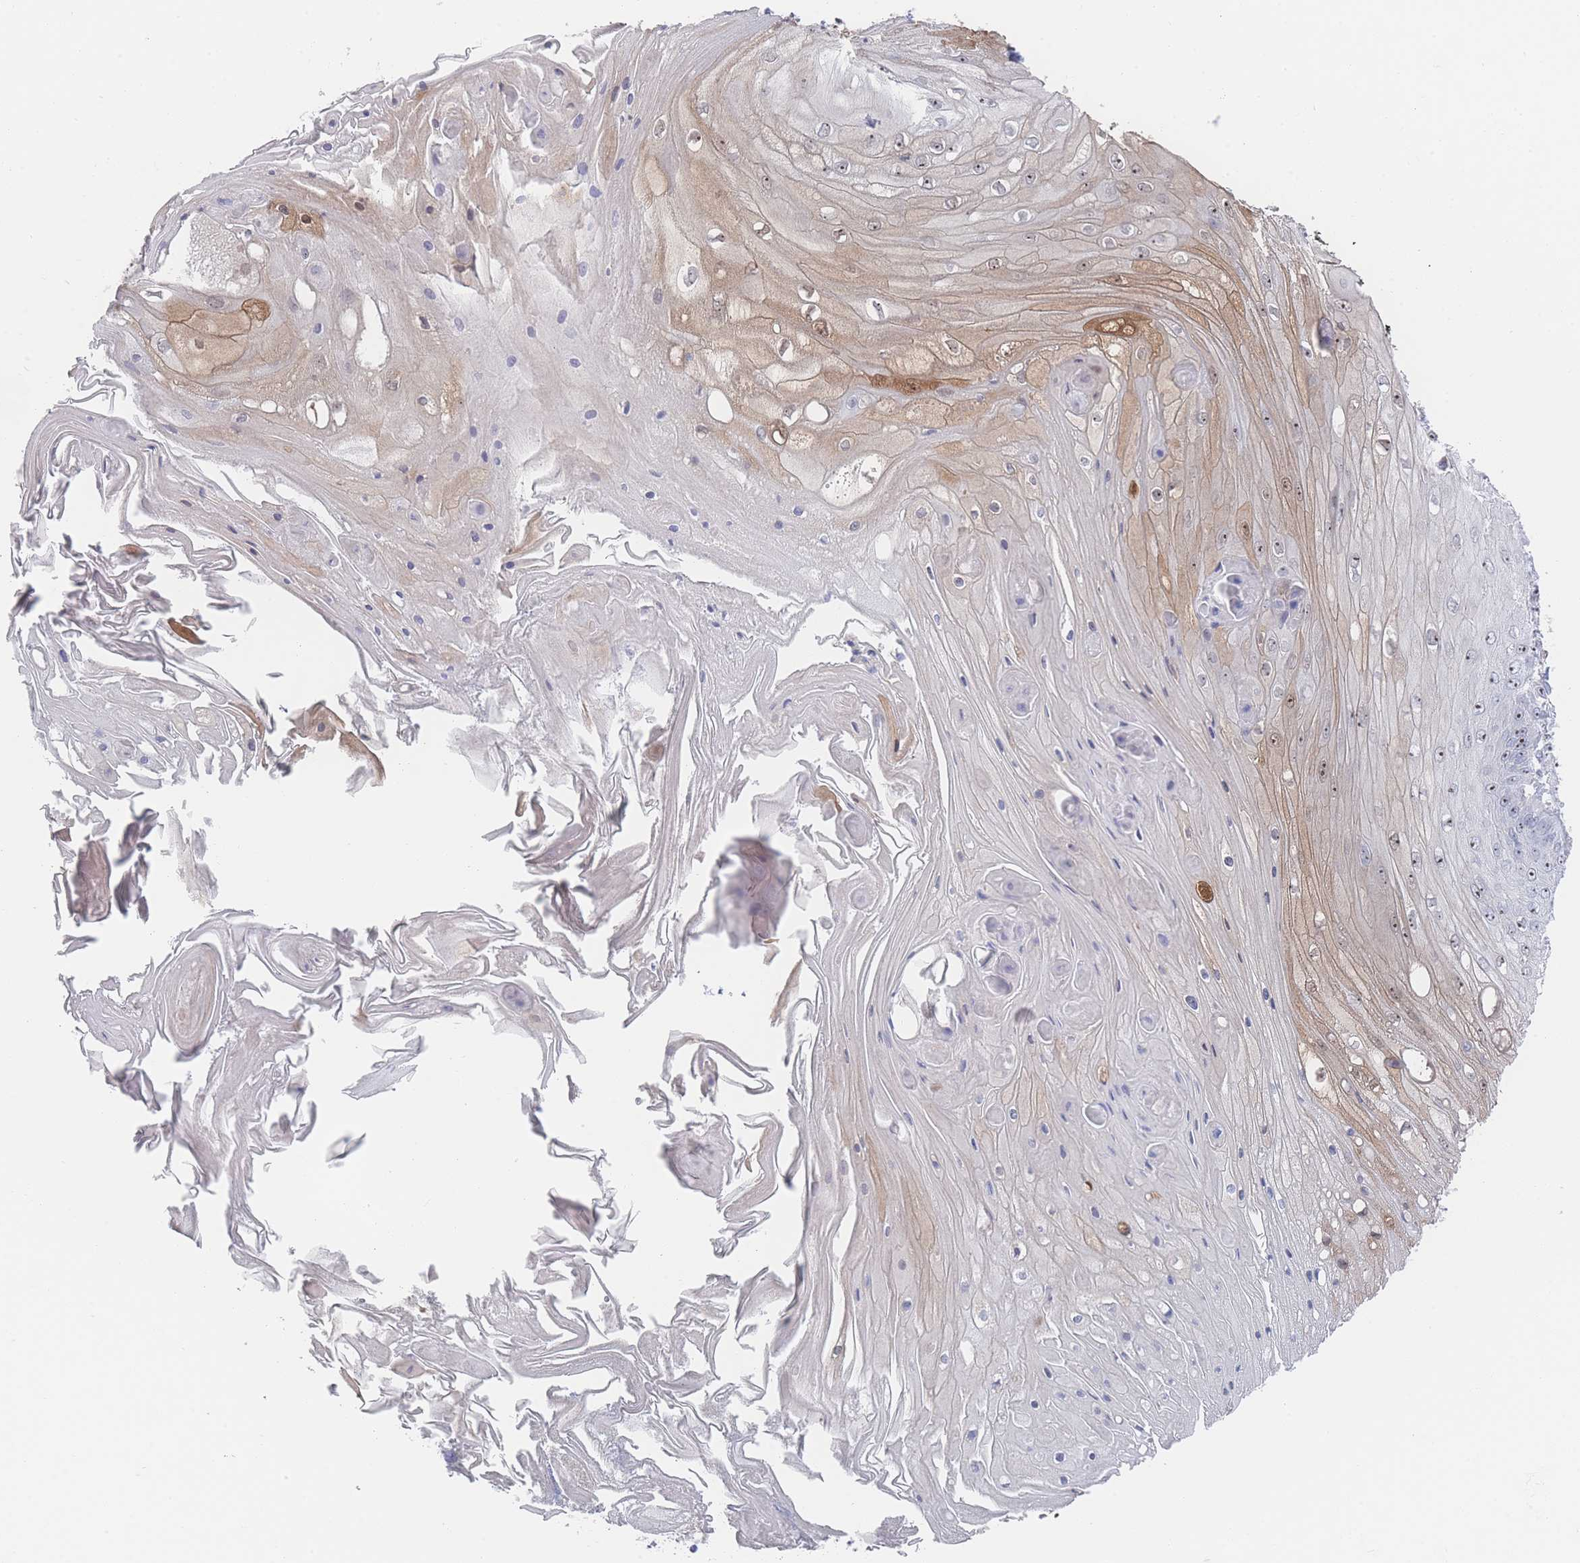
{"staining": {"intensity": "moderate", "quantity": "<25%", "location": "cytoplasmic/membranous,nuclear"}, "tissue": "skin cancer", "cell_type": "Tumor cells", "image_type": "cancer", "snomed": [{"axis": "morphology", "description": "Squamous cell carcinoma, NOS"}, {"axis": "topography", "description": "Skin"}], "caption": "Squamous cell carcinoma (skin) stained with a brown dye shows moderate cytoplasmic/membranous and nuclear positive positivity in about <25% of tumor cells.", "gene": "ZNF142", "patient": {"sex": "male", "age": 70}}